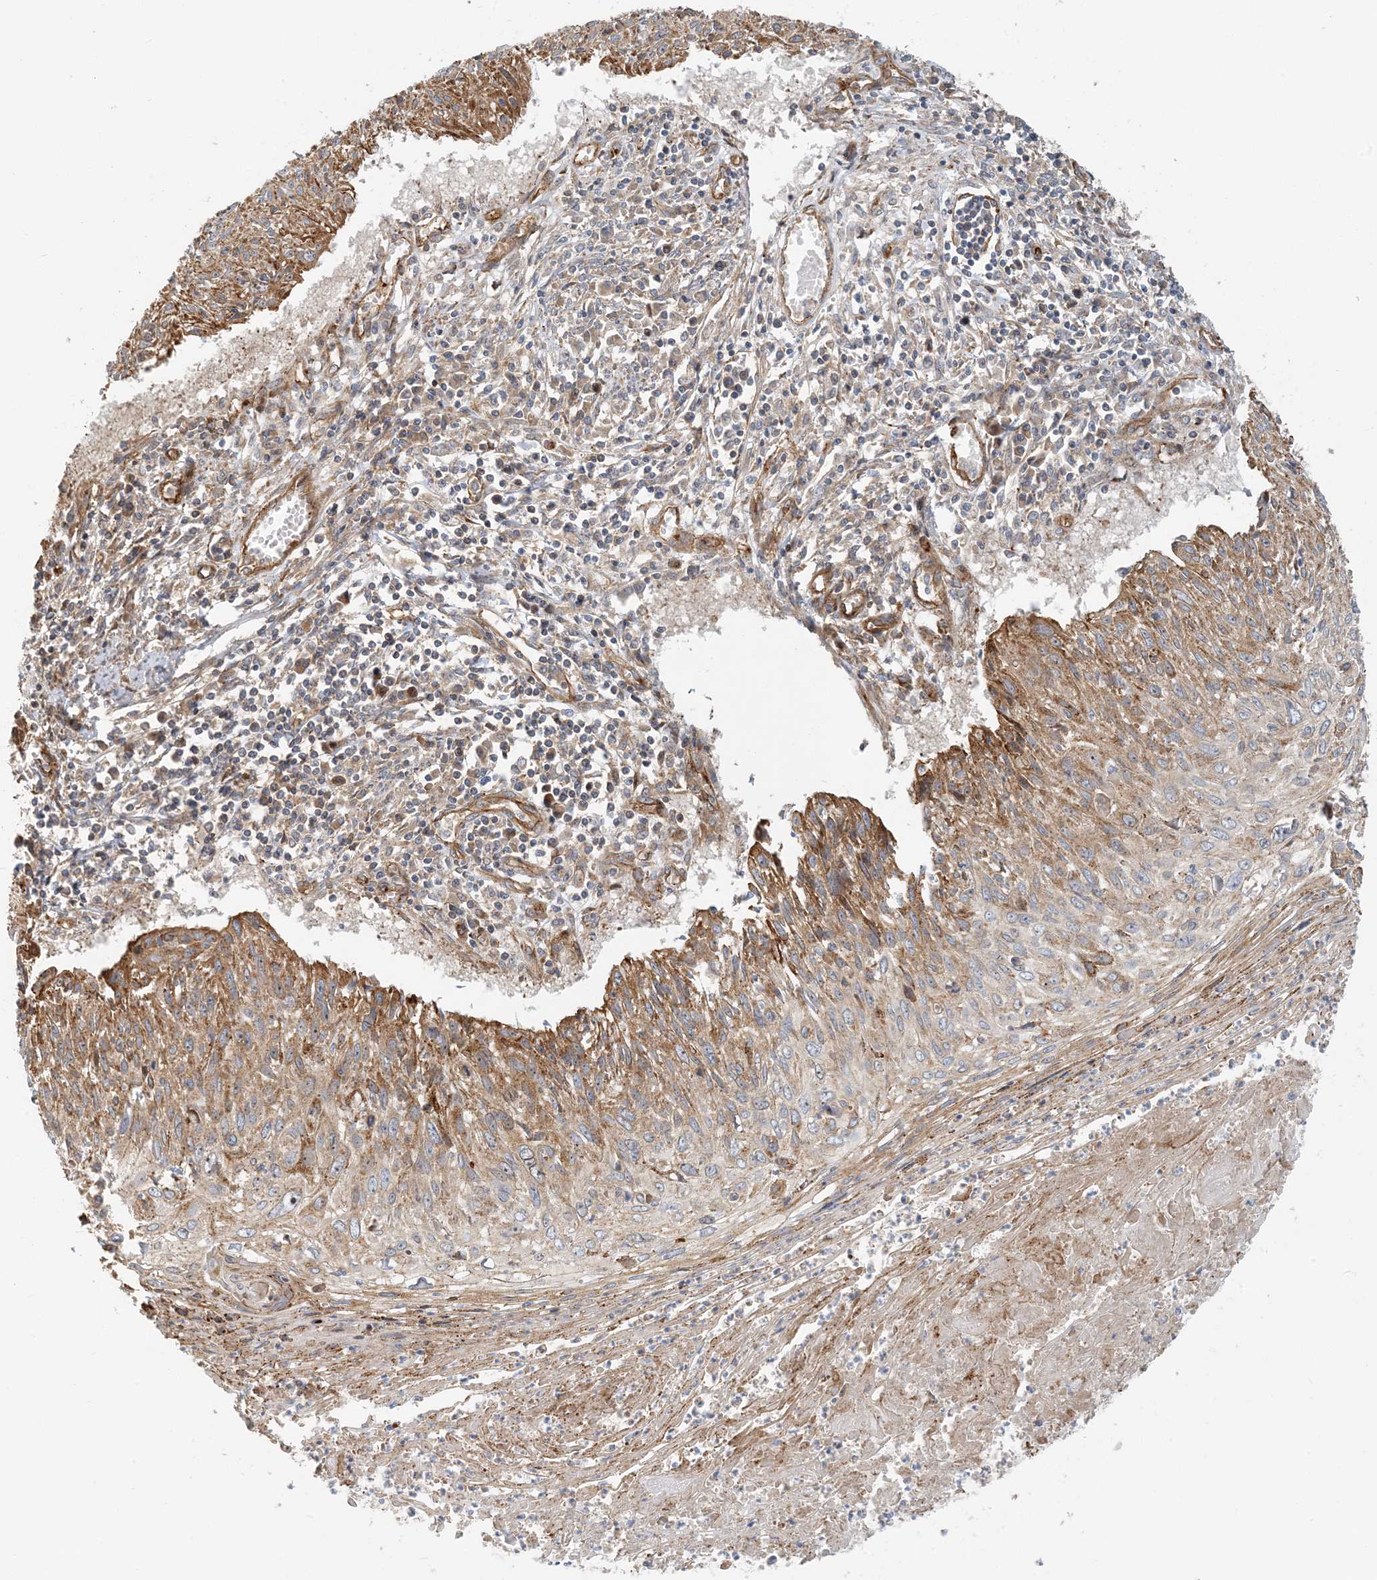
{"staining": {"intensity": "moderate", "quantity": ">75%", "location": "cytoplasmic/membranous"}, "tissue": "cervical cancer", "cell_type": "Tumor cells", "image_type": "cancer", "snomed": [{"axis": "morphology", "description": "Squamous cell carcinoma, NOS"}, {"axis": "topography", "description": "Cervix"}], "caption": "The immunohistochemical stain highlights moderate cytoplasmic/membranous positivity in tumor cells of squamous cell carcinoma (cervical) tissue. The staining was performed using DAB to visualize the protein expression in brown, while the nuclei were stained in blue with hematoxylin (Magnification: 20x).", "gene": "MYL5", "patient": {"sex": "female", "age": 51}}